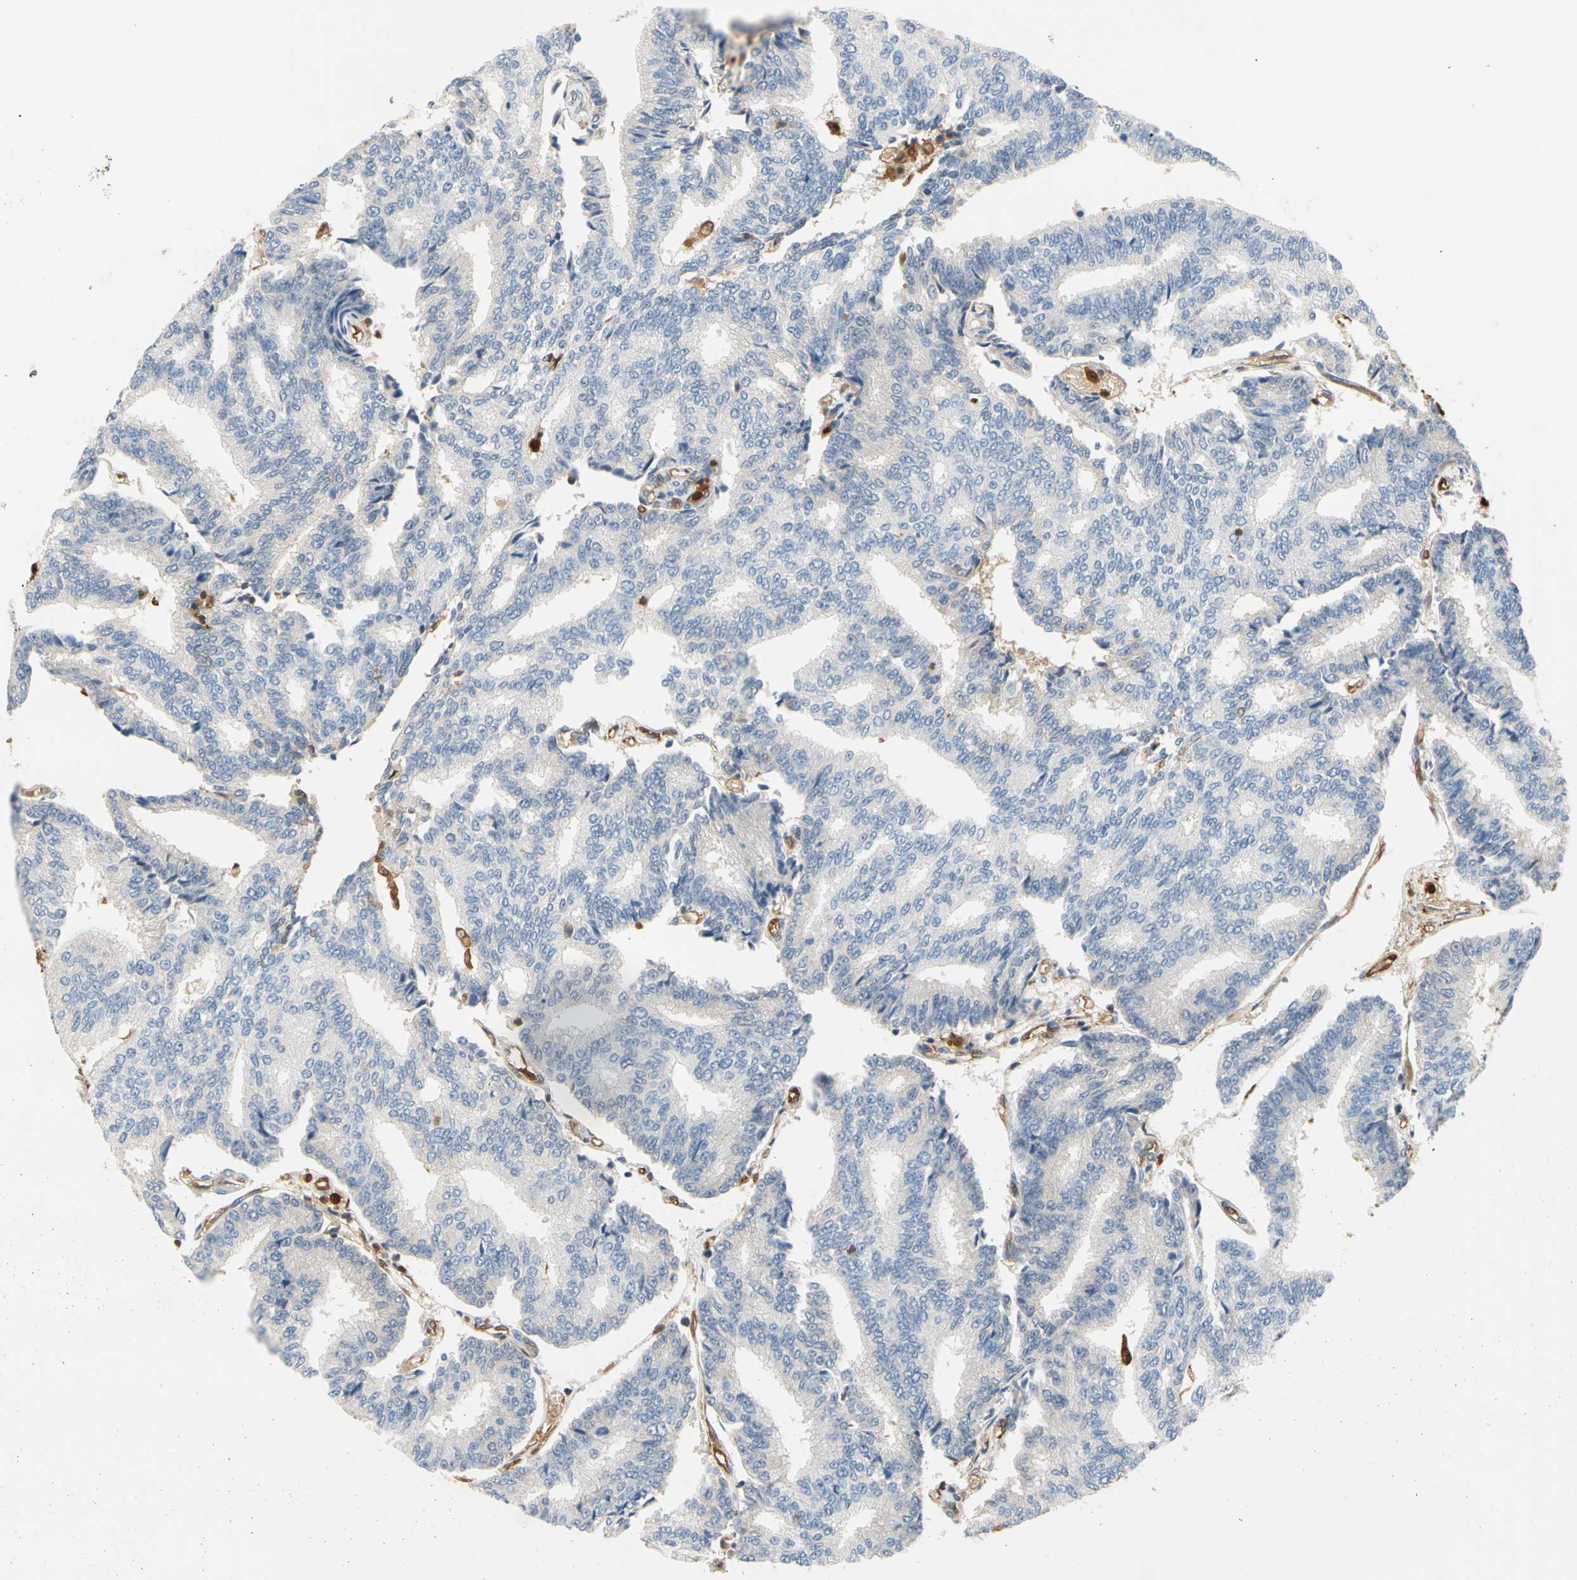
{"staining": {"intensity": "negative", "quantity": "none", "location": "none"}, "tissue": "prostate cancer", "cell_type": "Tumor cells", "image_type": "cancer", "snomed": [{"axis": "morphology", "description": "Adenocarcinoma, High grade"}, {"axis": "topography", "description": "Prostate"}], "caption": "DAB (3,3'-diaminobenzidine) immunohistochemical staining of prostate cancer (adenocarcinoma (high-grade)) displays no significant expression in tumor cells. The staining is performed using DAB (3,3'-diaminobenzidine) brown chromogen with nuclei counter-stained in using hematoxylin.", "gene": "S100A6", "patient": {"sex": "male", "age": 55}}